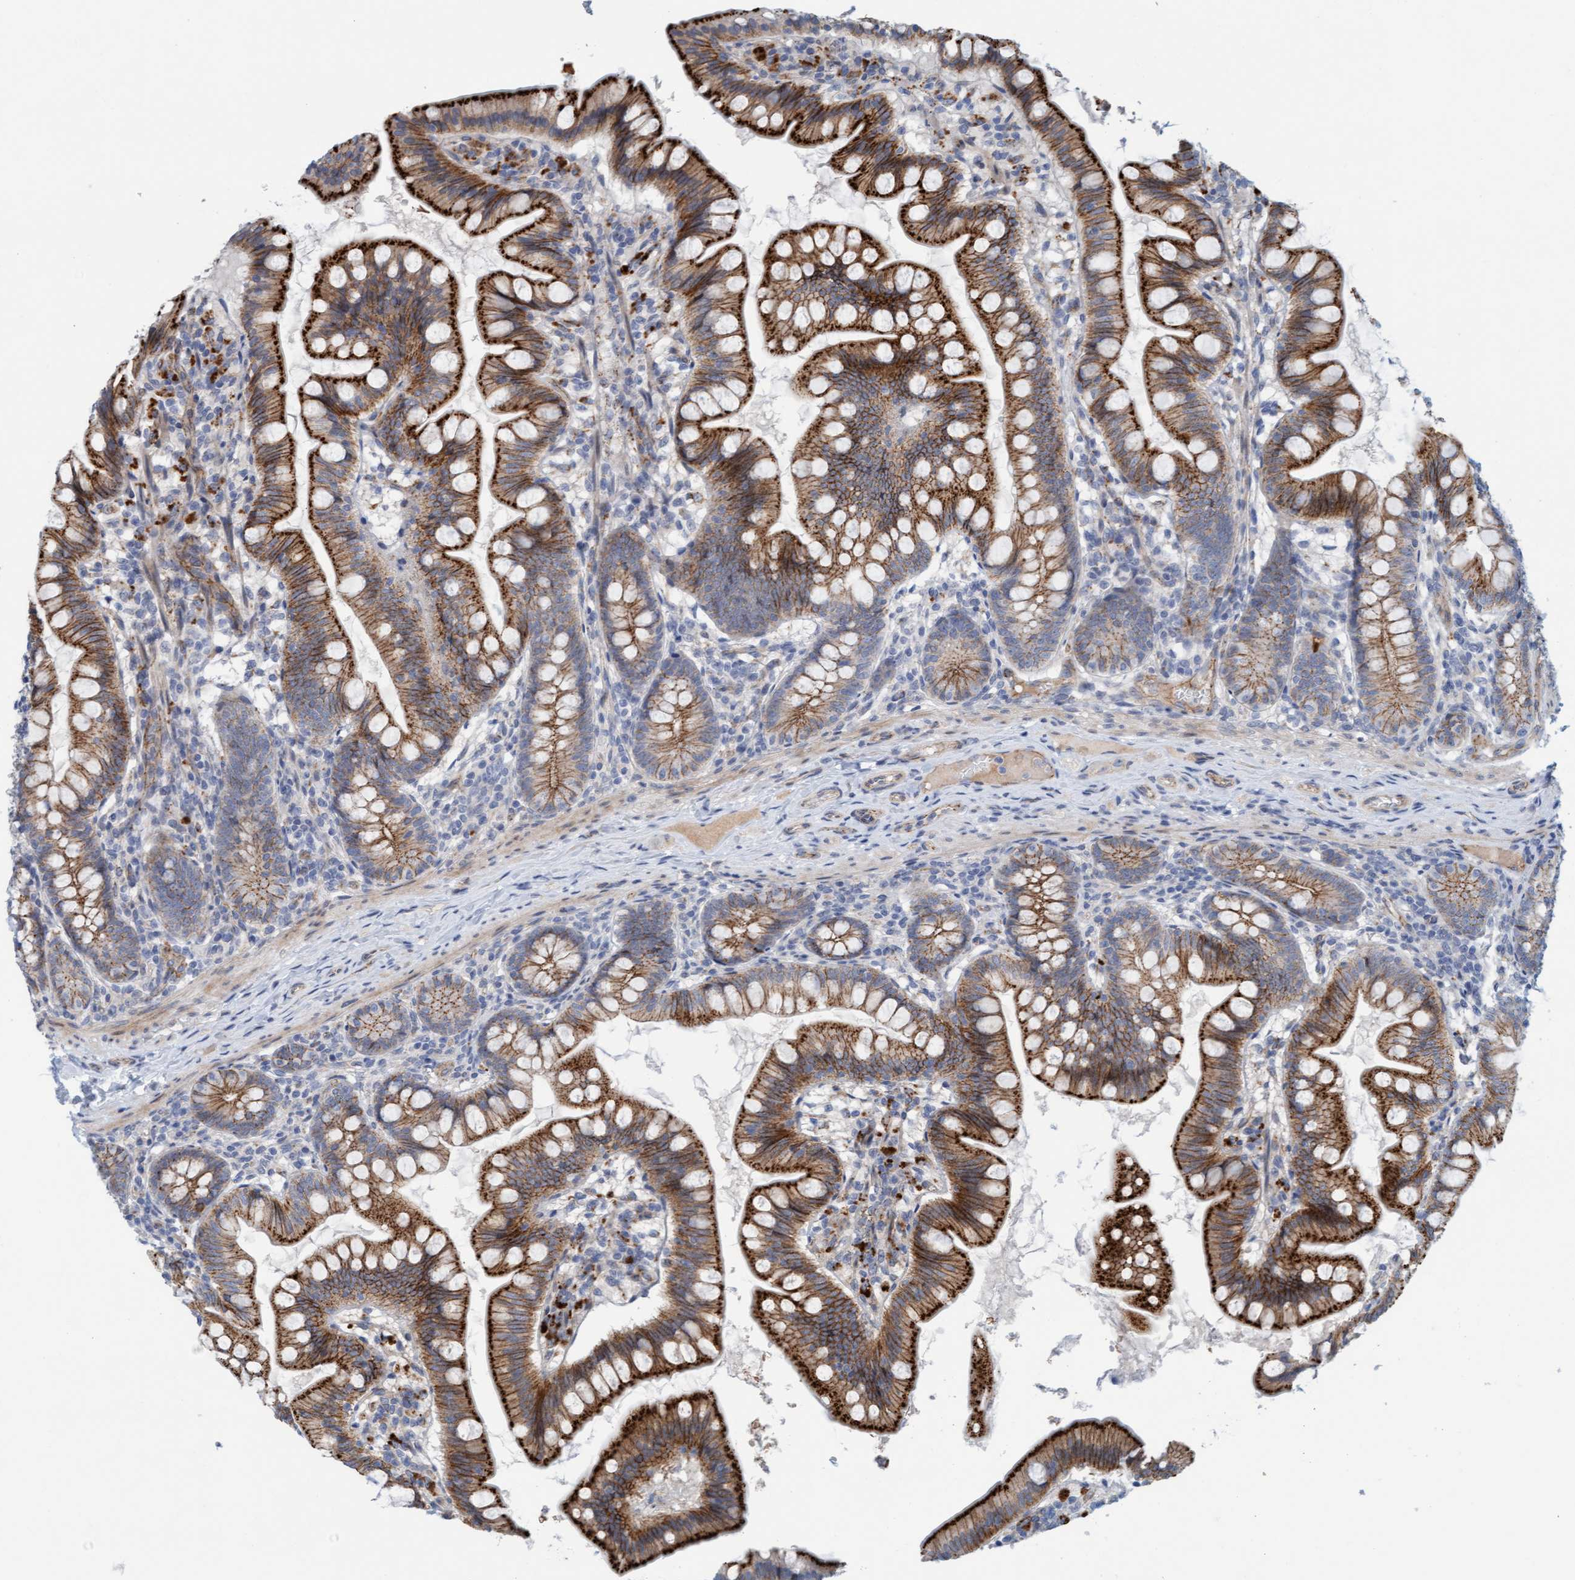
{"staining": {"intensity": "strong", "quantity": ">75%", "location": "cytoplasmic/membranous"}, "tissue": "small intestine", "cell_type": "Glandular cells", "image_type": "normal", "snomed": [{"axis": "morphology", "description": "Normal tissue, NOS"}, {"axis": "topography", "description": "Small intestine"}], "caption": "Strong cytoplasmic/membranous protein expression is identified in approximately >75% of glandular cells in small intestine.", "gene": "KRBA2", "patient": {"sex": "male", "age": 7}}